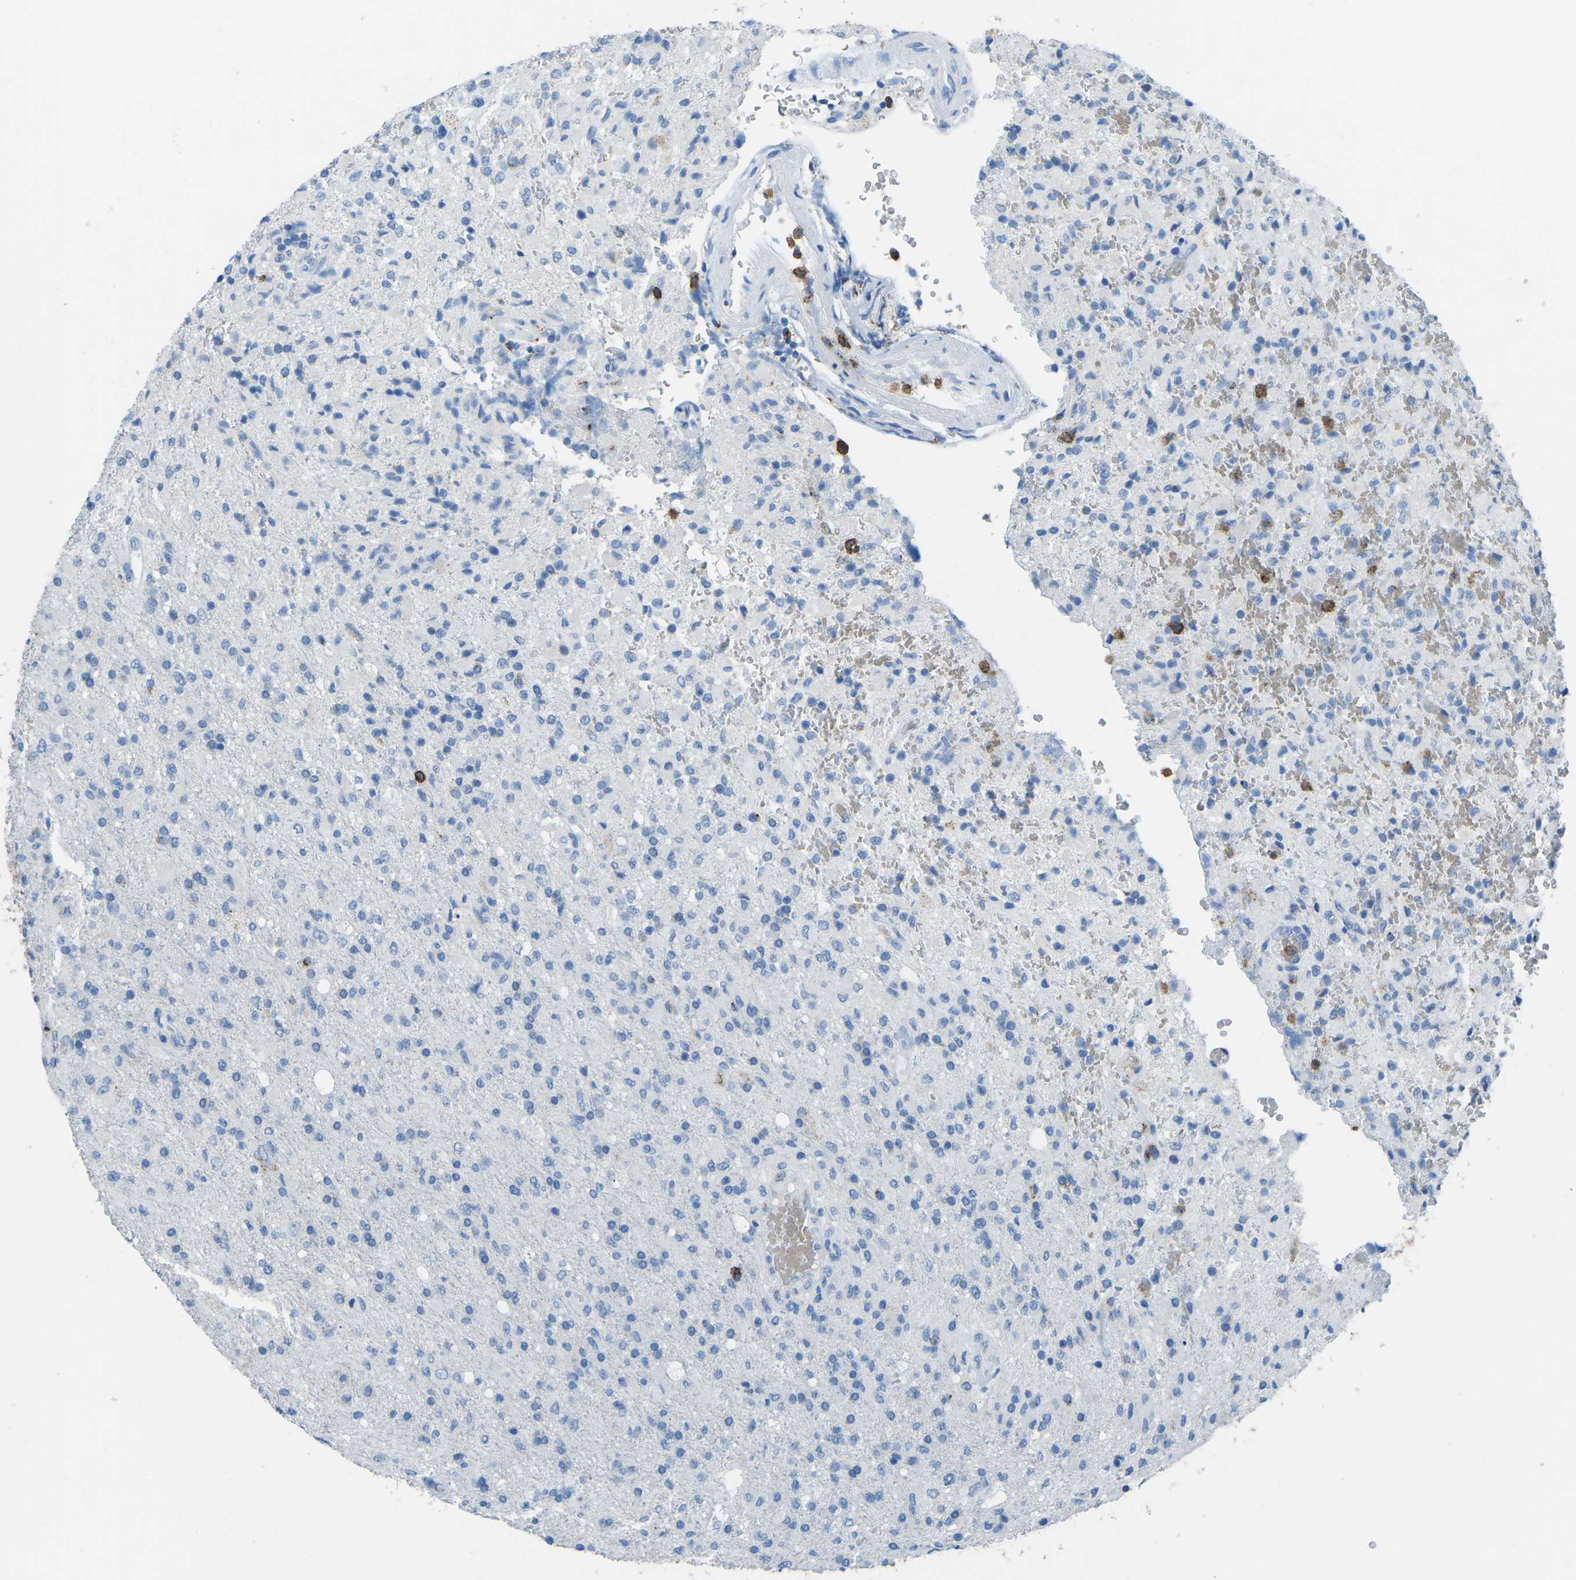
{"staining": {"intensity": "negative", "quantity": "none", "location": "none"}, "tissue": "glioma", "cell_type": "Tumor cells", "image_type": "cancer", "snomed": [{"axis": "morphology", "description": "Glioma, malignant, High grade"}, {"axis": "topography", "description": "Brain"}], "caption": "Tumor cells are negative for protein expression in human malignant glioma (high-grade).", "gene": "CTAGE1", "patient": {"sex": "male", "age": 71}}